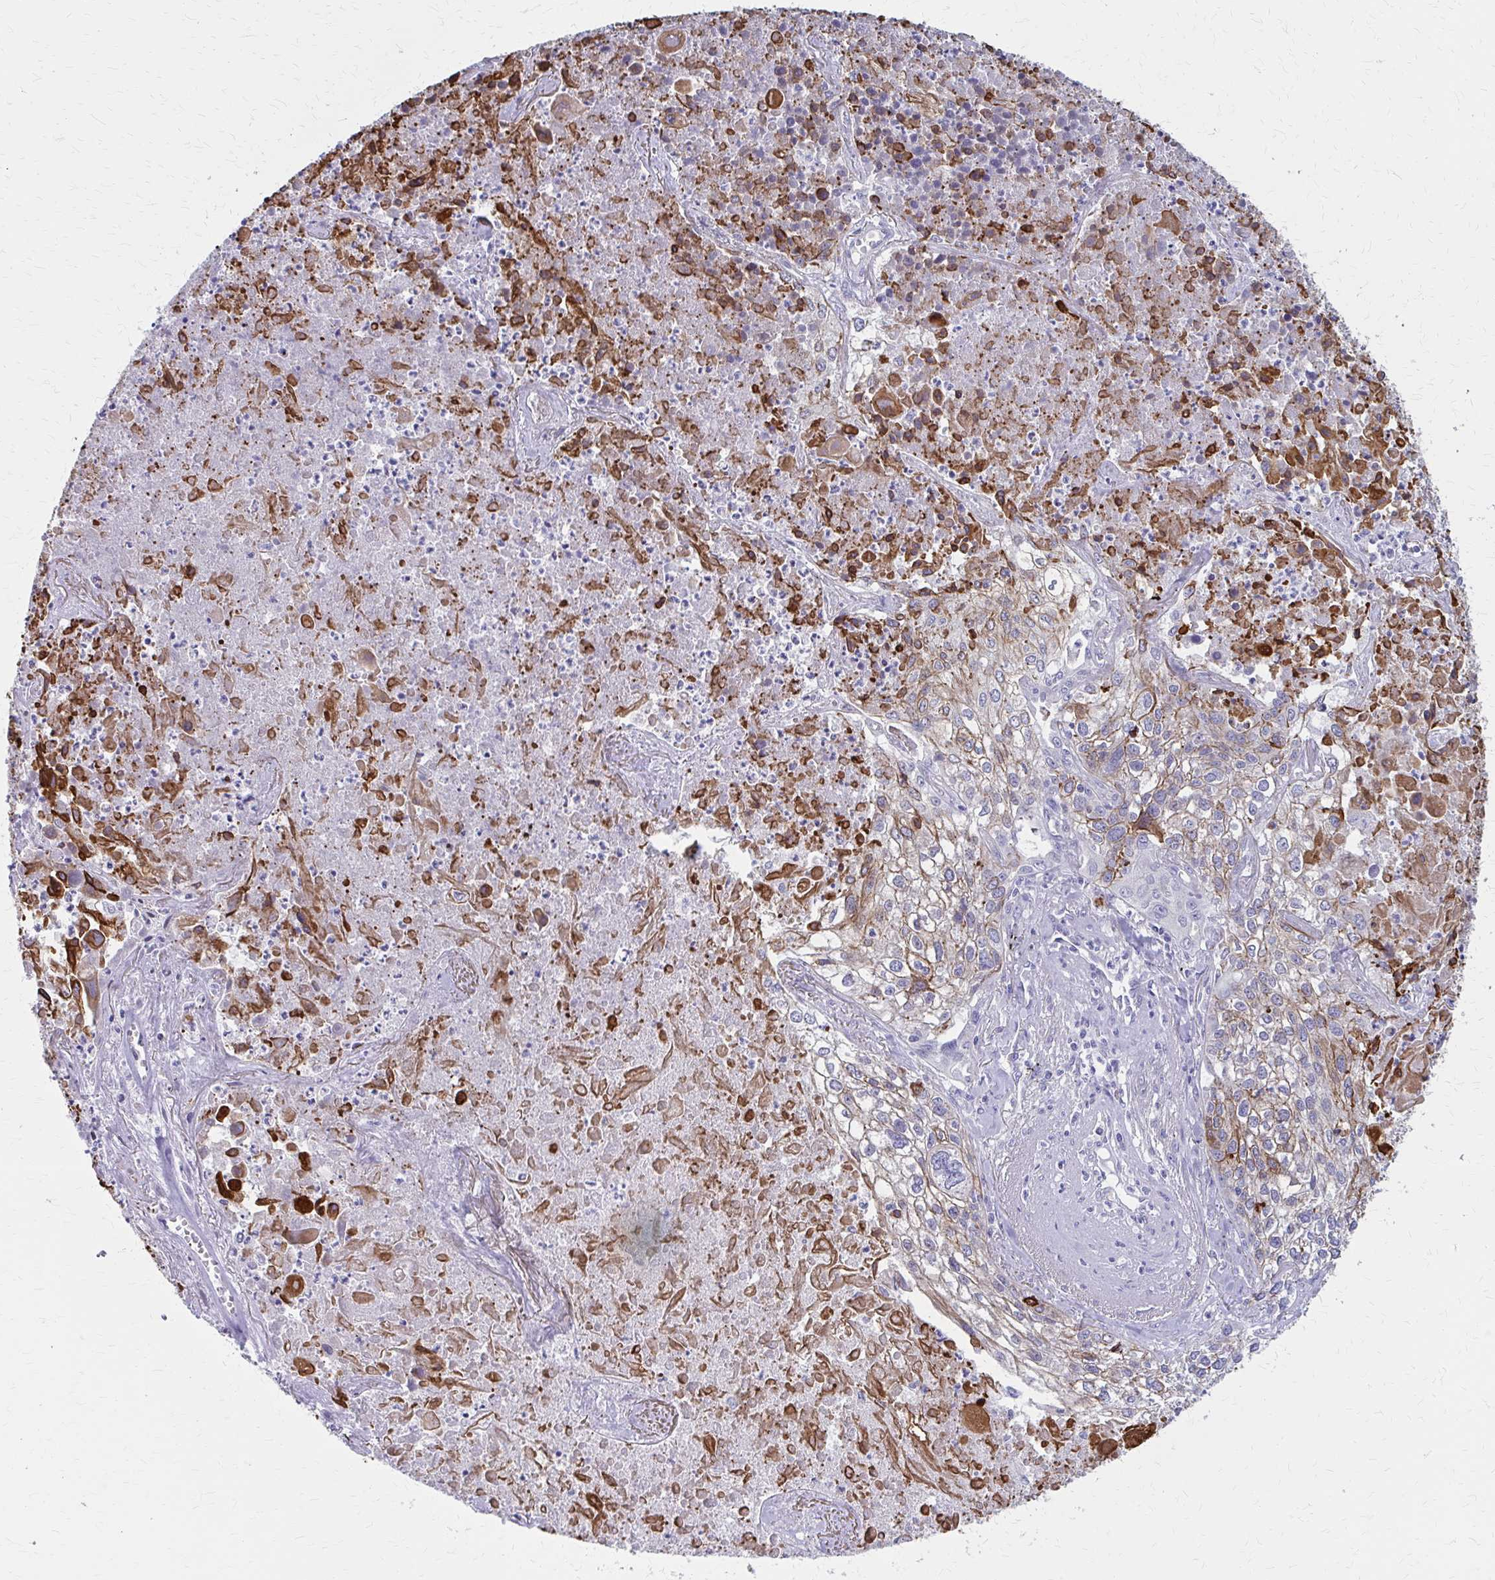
{"staining": {"intensity": "moderate", "quantity": ">75%", "location": "cytoplasmic/membranous"}, "tissue": "lung cancer", "cell_type": "Tumor cells", "image_type": "cancer", "snomed": [{"axis": "morphology", "description": "Squamous cell carcinoma, NOS"}, {"axis": "topography", "description": "Lung"}], "caption": "Immunohistochemical staining of human squamous cell carcinoma (lung) demonstrates moderate cytoplasmic/membranous protein positivity in approximately >75% of tumor cells.", "gene": "GLYATL2", "patient": {"sex": "male", "age": 74}}